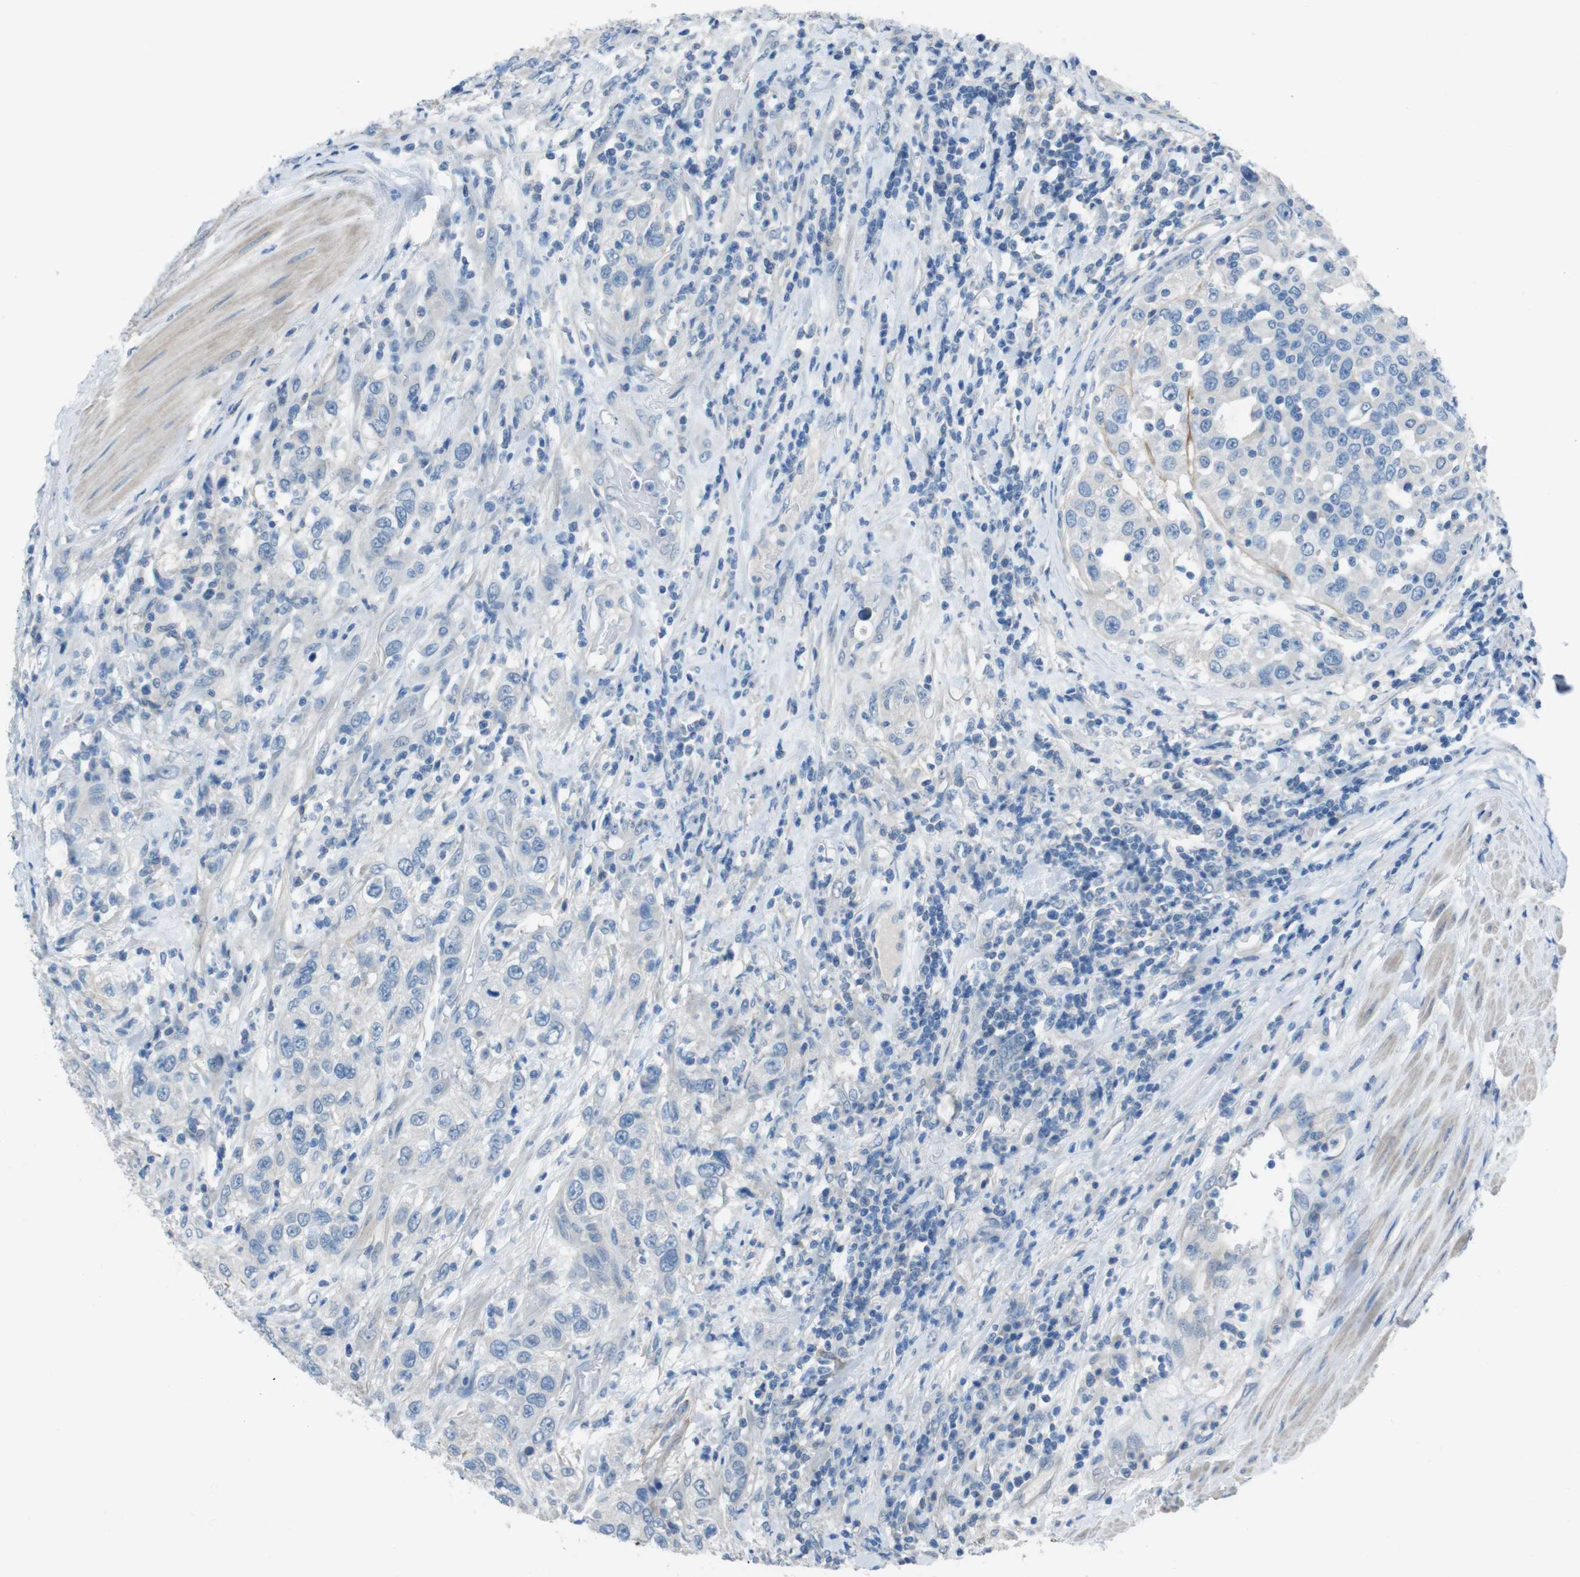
{"staining": {"intensity": "negative", "quantity": "none", "location": "none"}, "tissue": "urothelial cancer", "cell_type": "Tumor cells", "image_type": "cancer", "snomed": [{"axis": "morphology", "description": "Urothelial carcinoma, High grade"}, {"axis": "topography", "description": "Urinary bladder"}], "caption": "This is an immunohistochemistry micrograph of urothelial cancer. There is no expression in tumor cells.", "gene": "CYP2C8", "patient": {"sex": "female", "age": 80}}